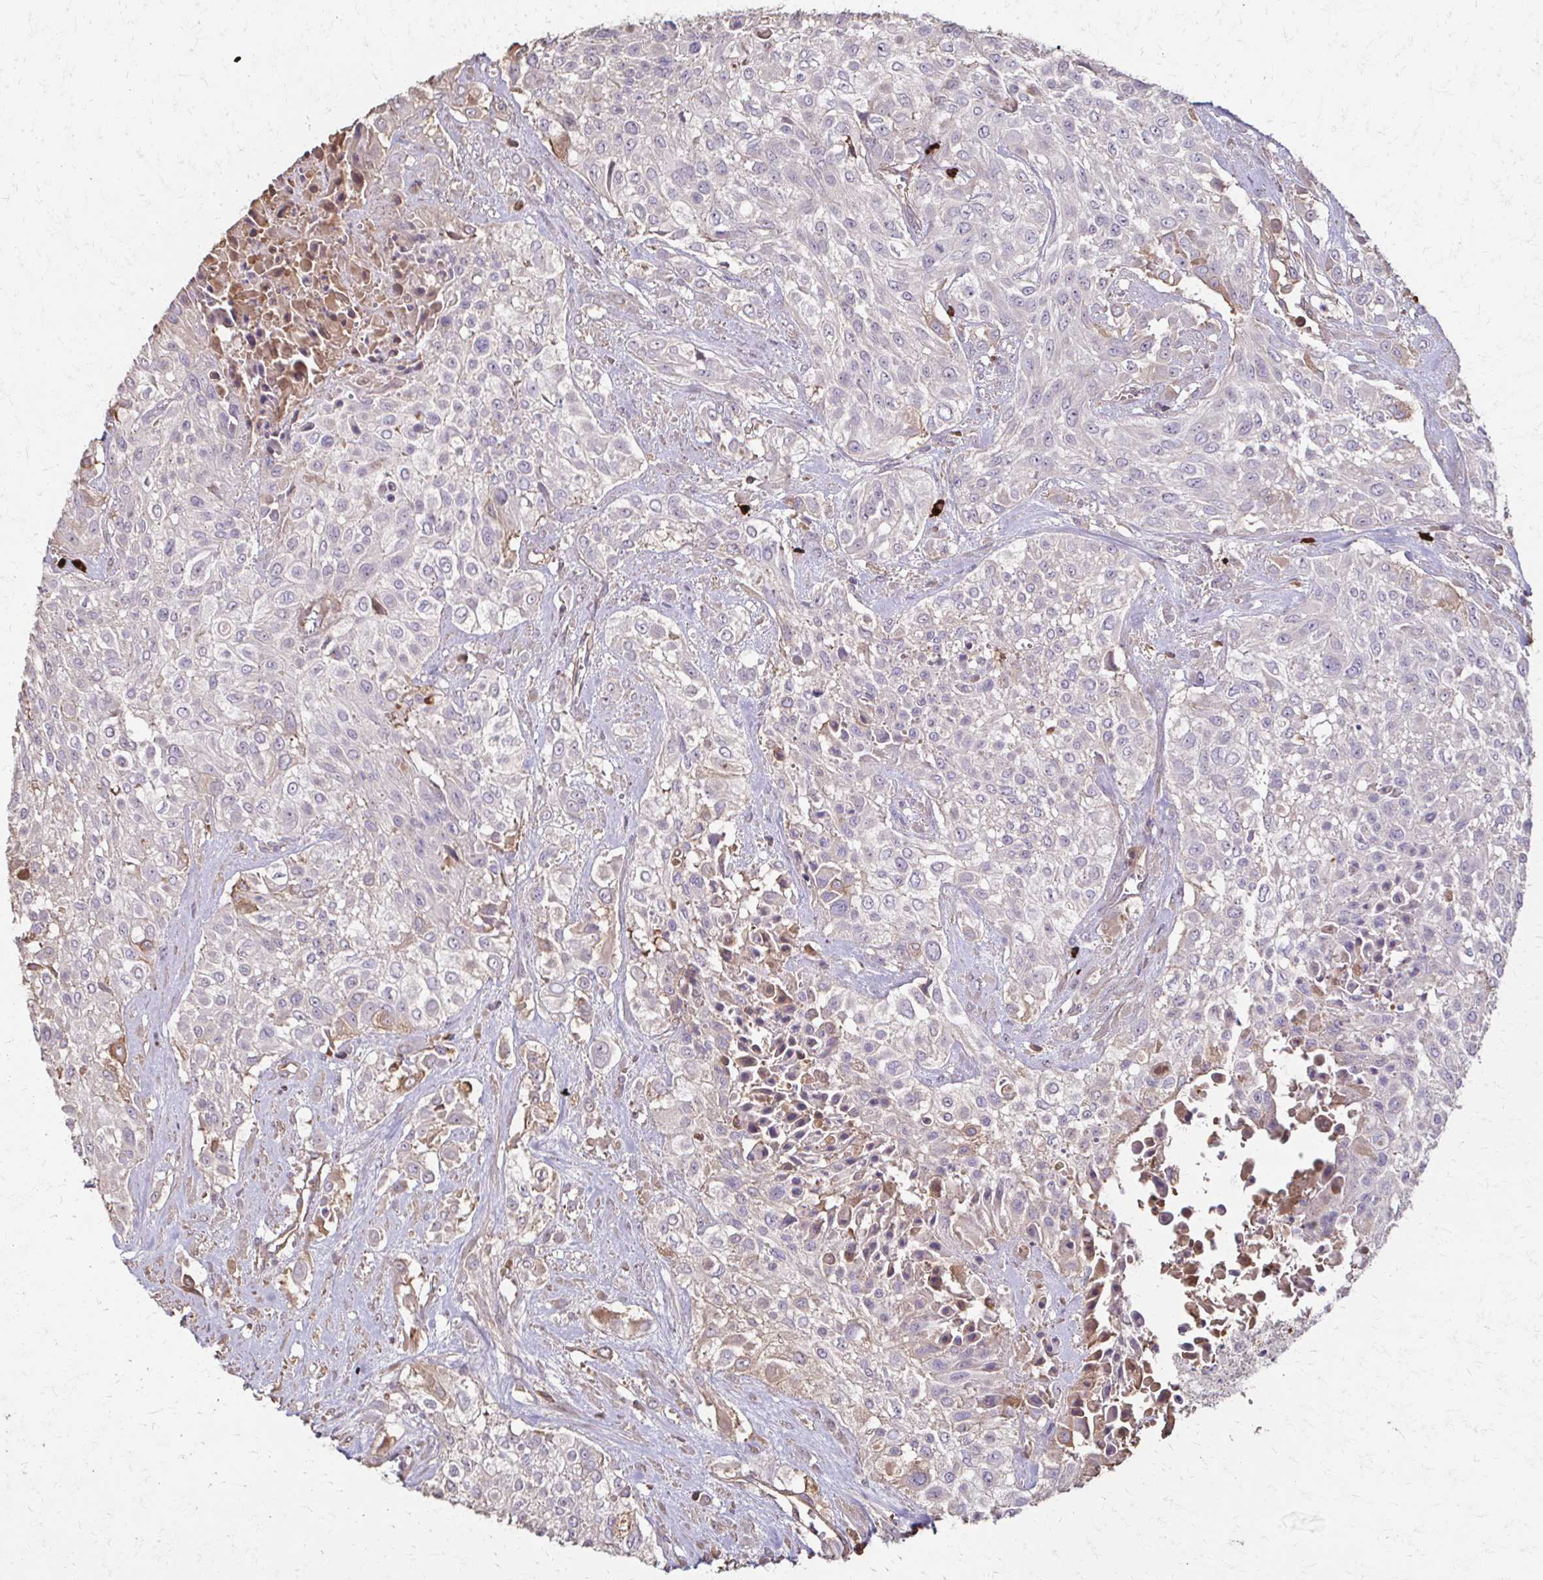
{"staining": {"intensity": "negative", "quantity": "none", "location": "none"}, "tissue": "urothelial cancer", "cell_type": "Tumor cells", "image_type": "cancer", "snomed": [{"axis": "morphology", "description": "Urothelial carcinoma, High grade"}, {"axis": "topography", "description": "Urinary bladder"}], "caption": "A micrograph of urothelial cancer stained for a protein reveals no brown staining in tumor cells.", "gene": "IL18BP", "patient": {"sex": "male", "age": 57}}